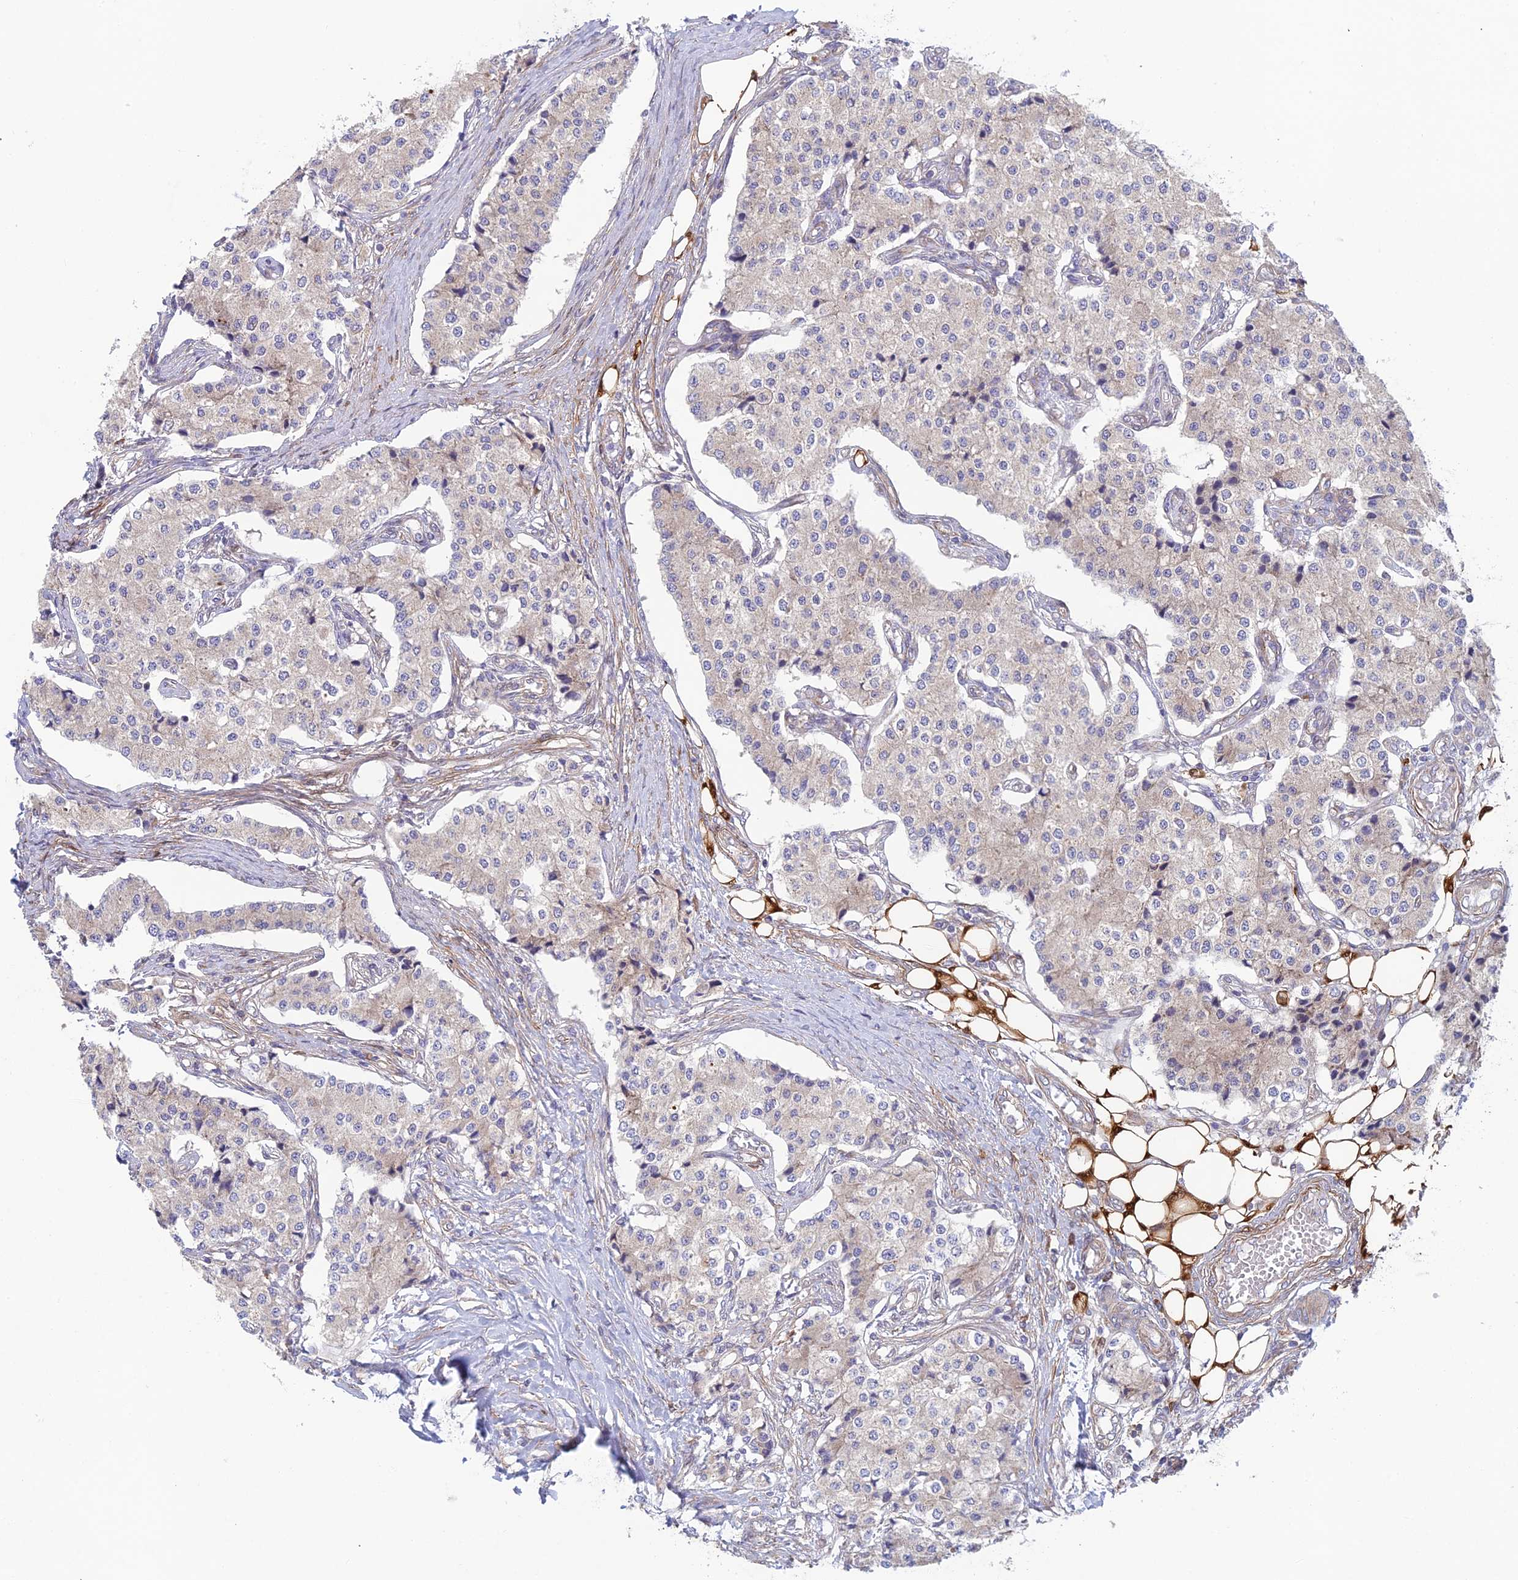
{"staining": {"intensity": "weak", "quantity": "<25%", "location": "cytoplasmic/membranous"}, "tissue": "carcinoid", "cell_type": "Tumor cells", "image_type": "cancer", "snomed": [{"axis": "morphology", "description": "Carcinoid, malignant, NOS"}, {"axis": "topography", "description": "Colon"}], "caption": "High magnification brightfield microscopy of malignant carcinoid stained with DAB (brown) and counterstained with hematoxylin (blue): tumor cells show no significant positivity.", "gene": "INCA1", "patient": {"sex": "female", "age": 52}}